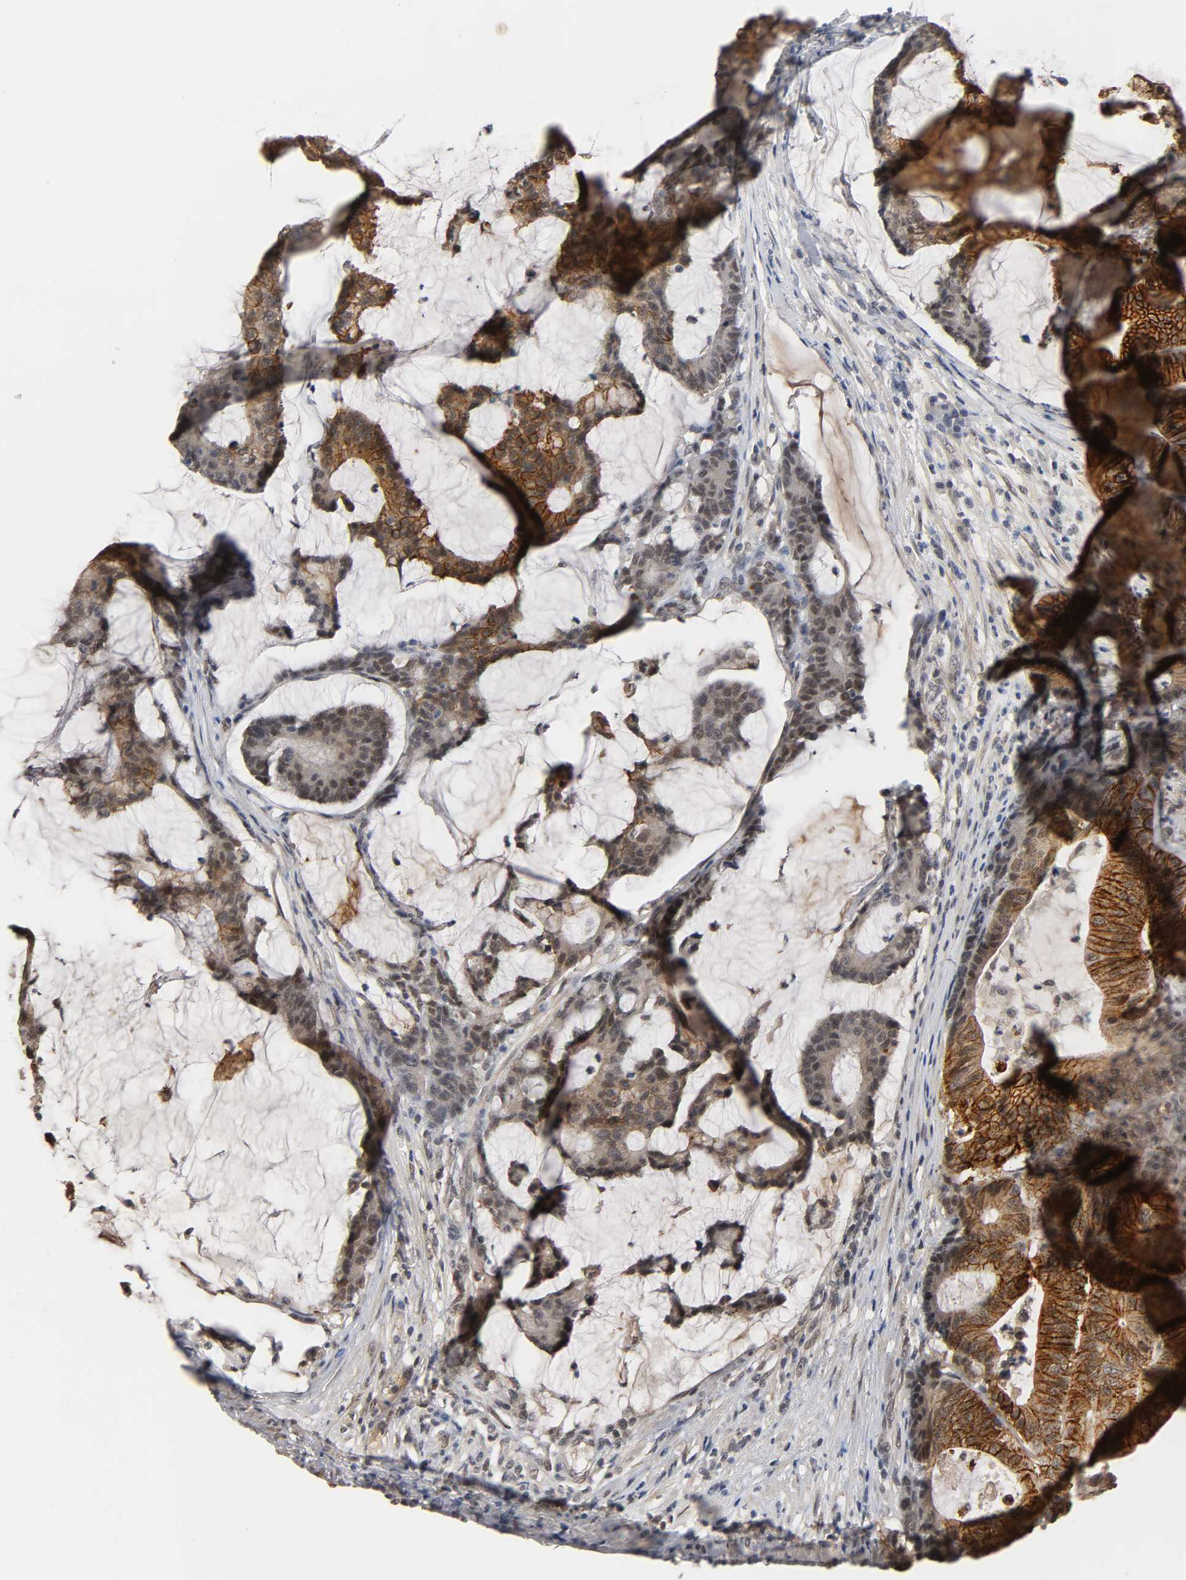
{"staining": {"intensity": "strong", "quantity": "25%-75%", "location": "cytoplasmic/membranous"}, "tissue": "colorectal cancer", "cell_type": "Tumor cells", "image_type": "cancer", "snomed": [{"axis": "morphology", "description": "Adenocarcinoma, NOS"}, {"axis": "topography", "description": "Colon"}], "caption": "Protein staining reveals strong cytoplasmic/membranous positivity in about 25%-75% of tumor cells in adenocarcinoma (colorectal).", "gene": "HTR1E", "patient": {"sex": "female", "age": 84}}